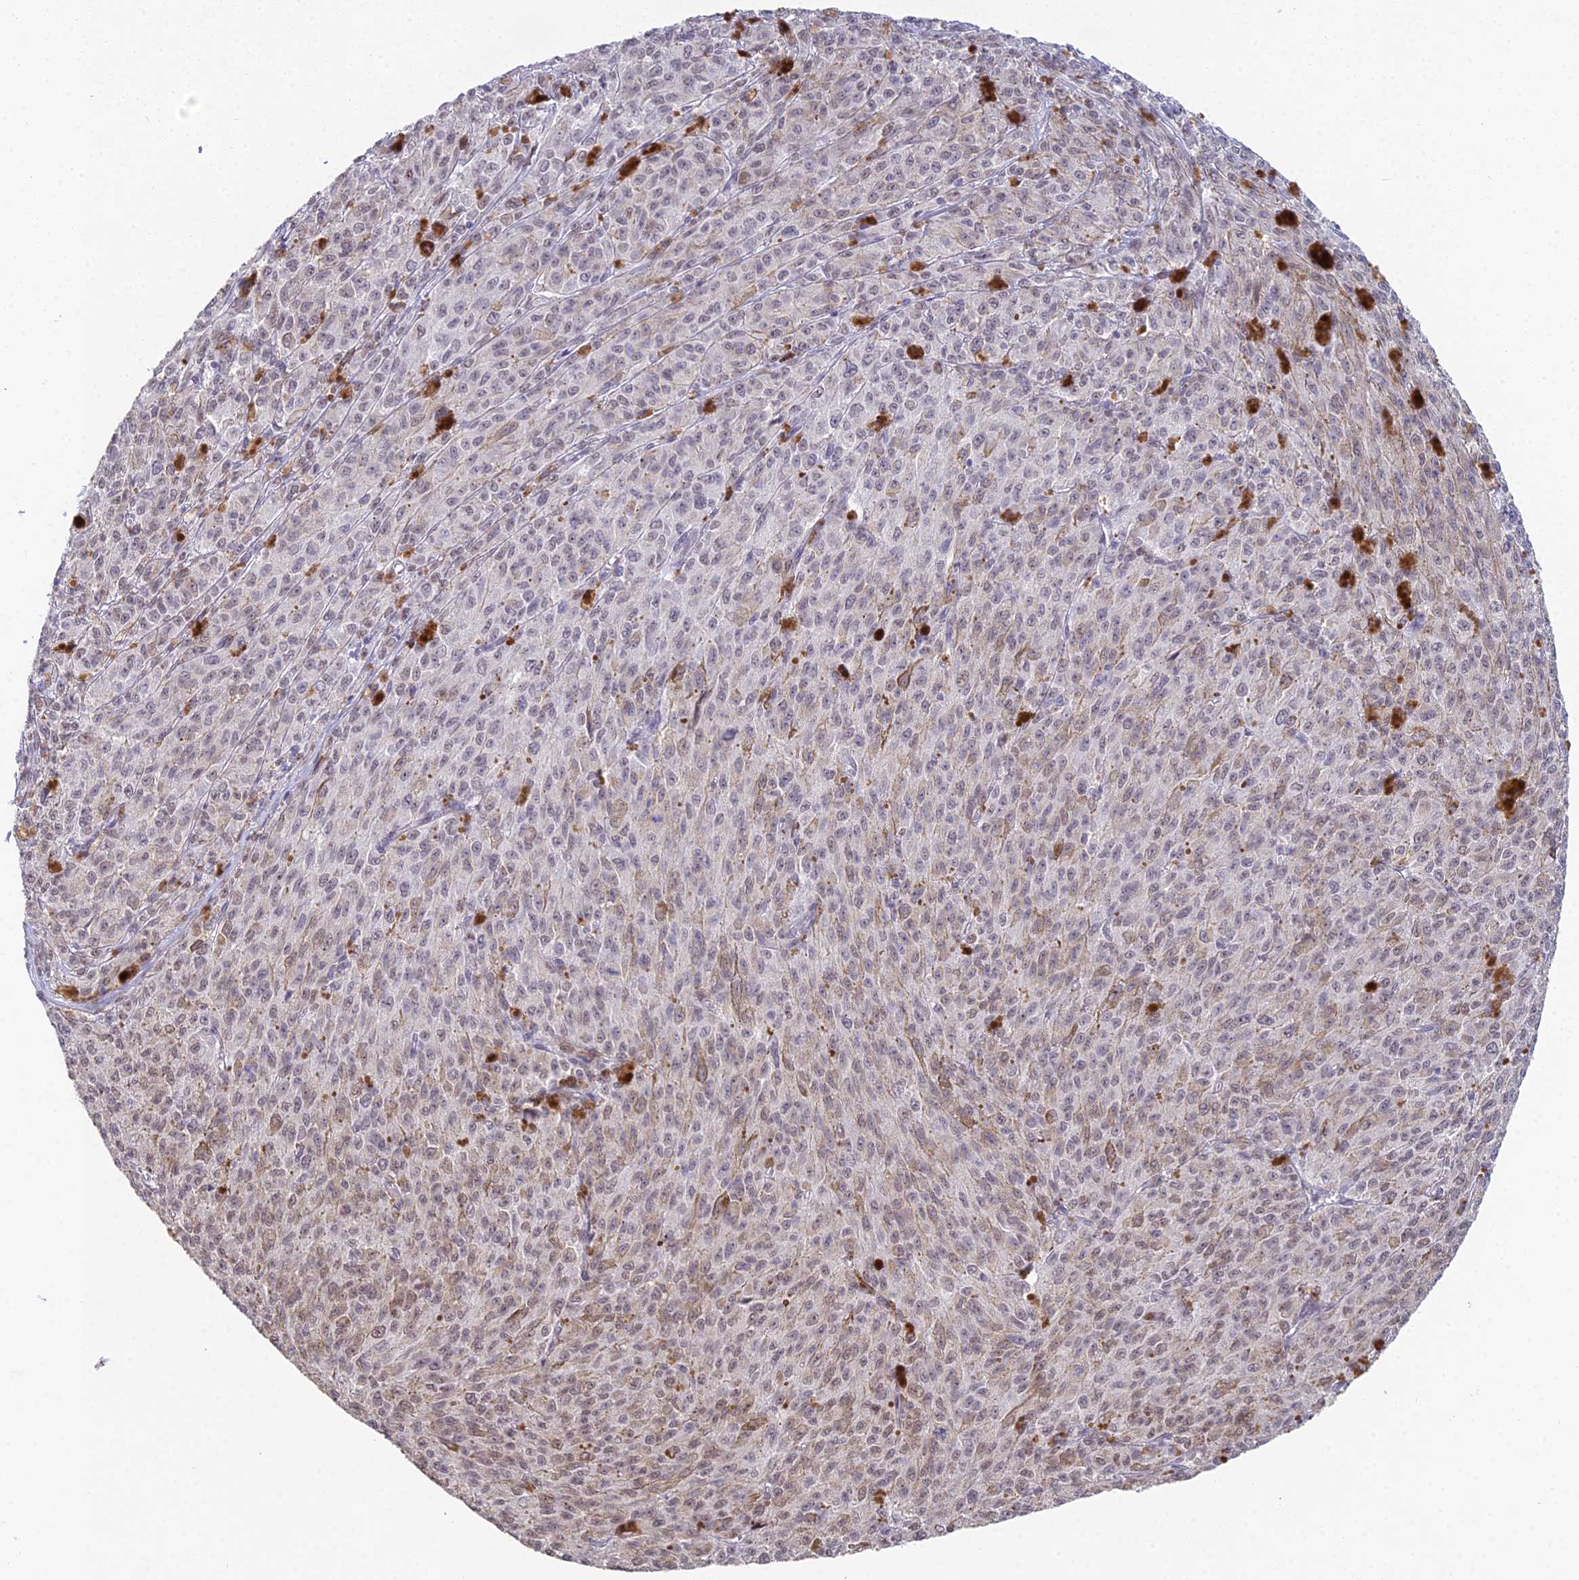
{"staining": {"intensity": "weak", "quantity": ">75%", "location": "cytoplasmic/membranous,nuclear"}, "tissue": "melanoma", "cell_type": "Tumor cells", "image_type": "cancer", "snomed": [{"axis": "morphology", "description": "Malignant melanoma, NOS"}, {"axis": "topography", "description": "Skin"}], "caption": "Malignant melanoma stained with a protein marker demonstrates weak staining in tumor cells.", "gene": "ABHD17A", "patient": {"sex": "female", "age": 52}}